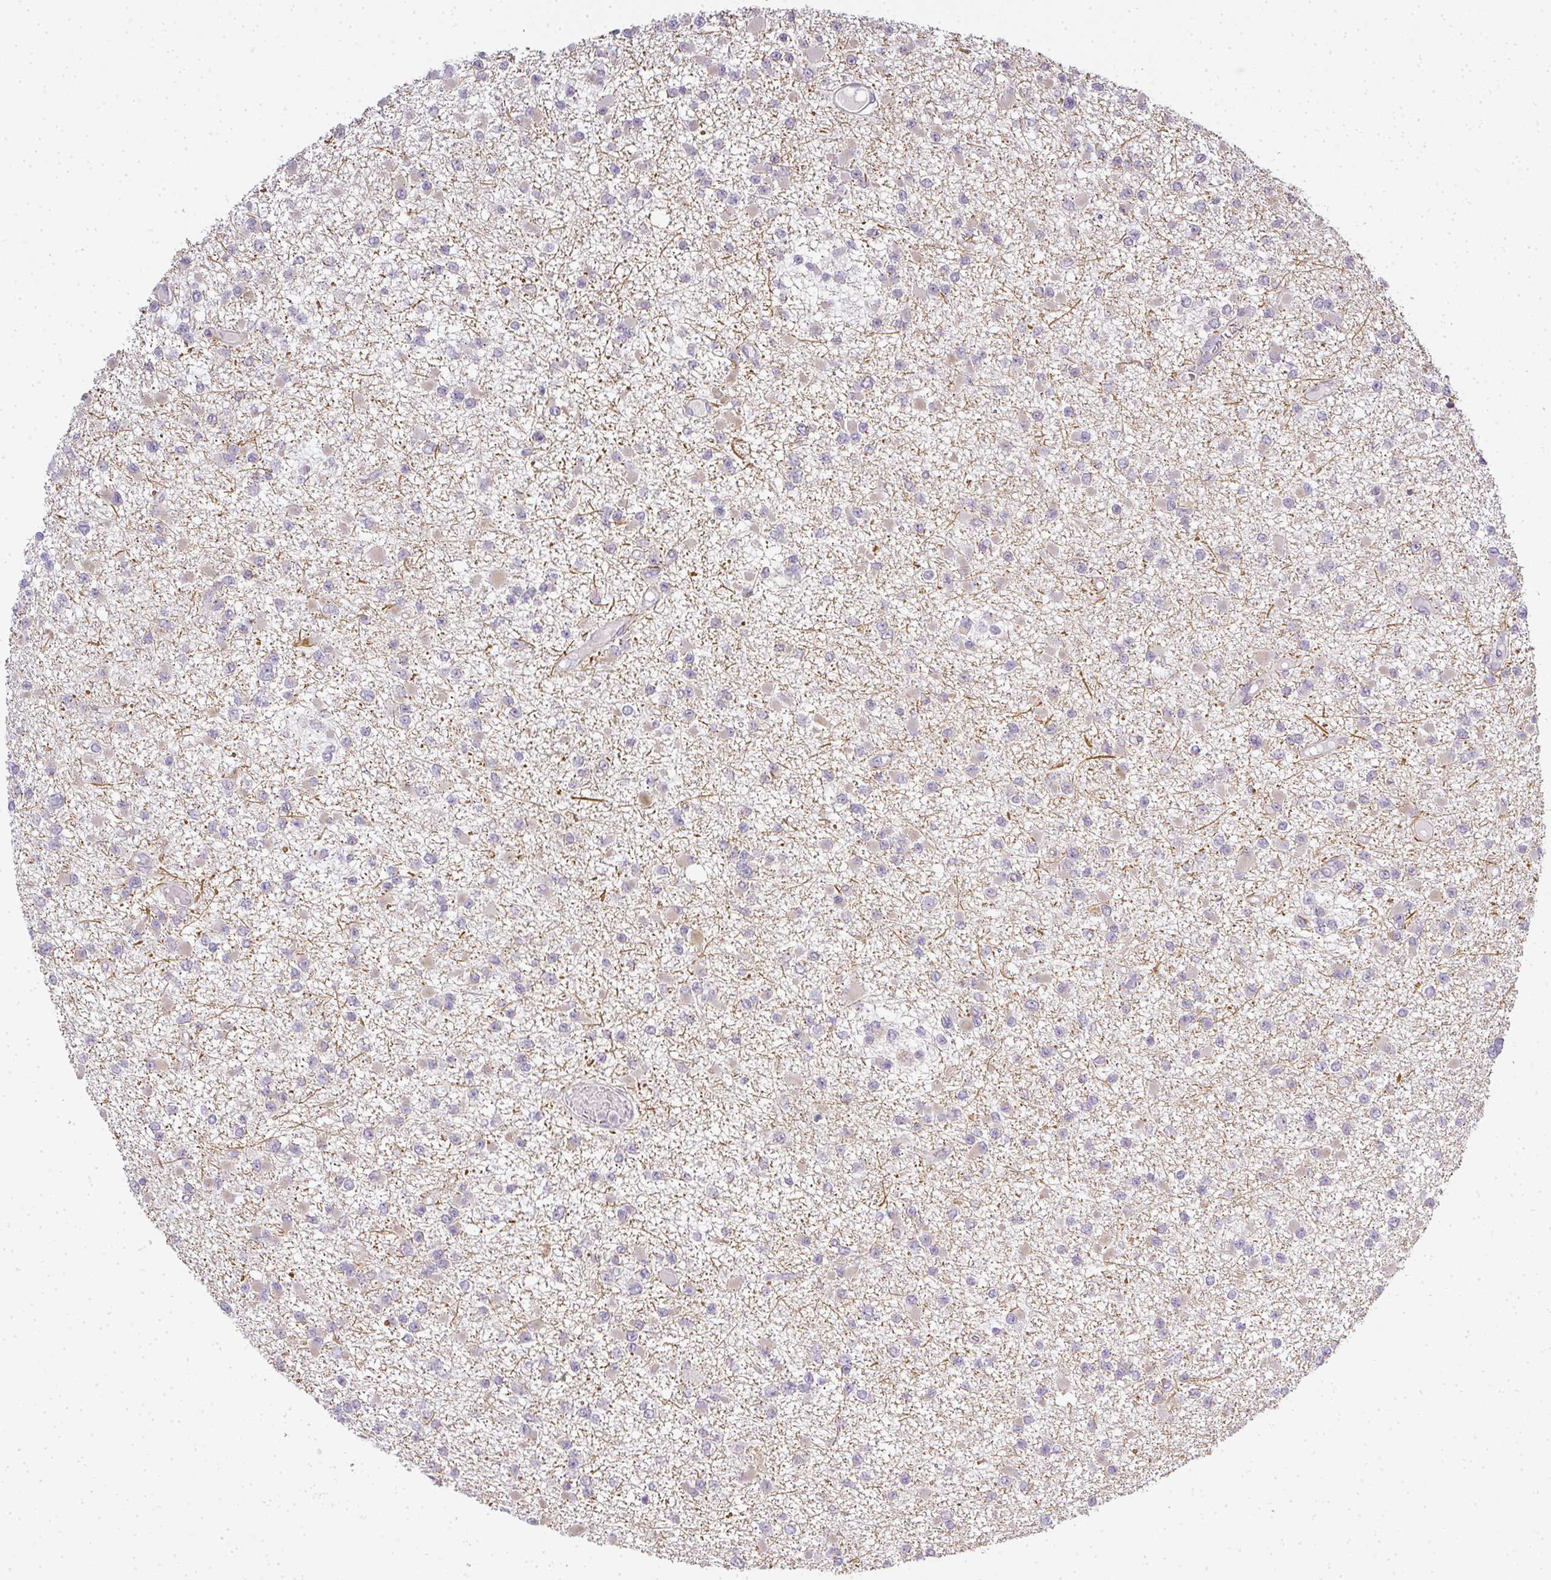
{"staining": {"intensity": "negative", "quantity": "none", "location": "none"}, "tissue": "glioma", "cell_type": "Tumor cells", "image_type": "cancer", "snomed": [{"axis": "morphology", "description": "Glioma, malignant, Low grade"}, {"axis": "topography", "description": "Brain"}], "caption": "High magnification brightfield microscopy of glioma stained with DAB (3,3'-diaminobenzidine) (brown) and counterstained with hematoxylin (blue): tumor cells show no significant expression.", "gene": "MED19", "patient": {"sex": "female", "age": 22}}